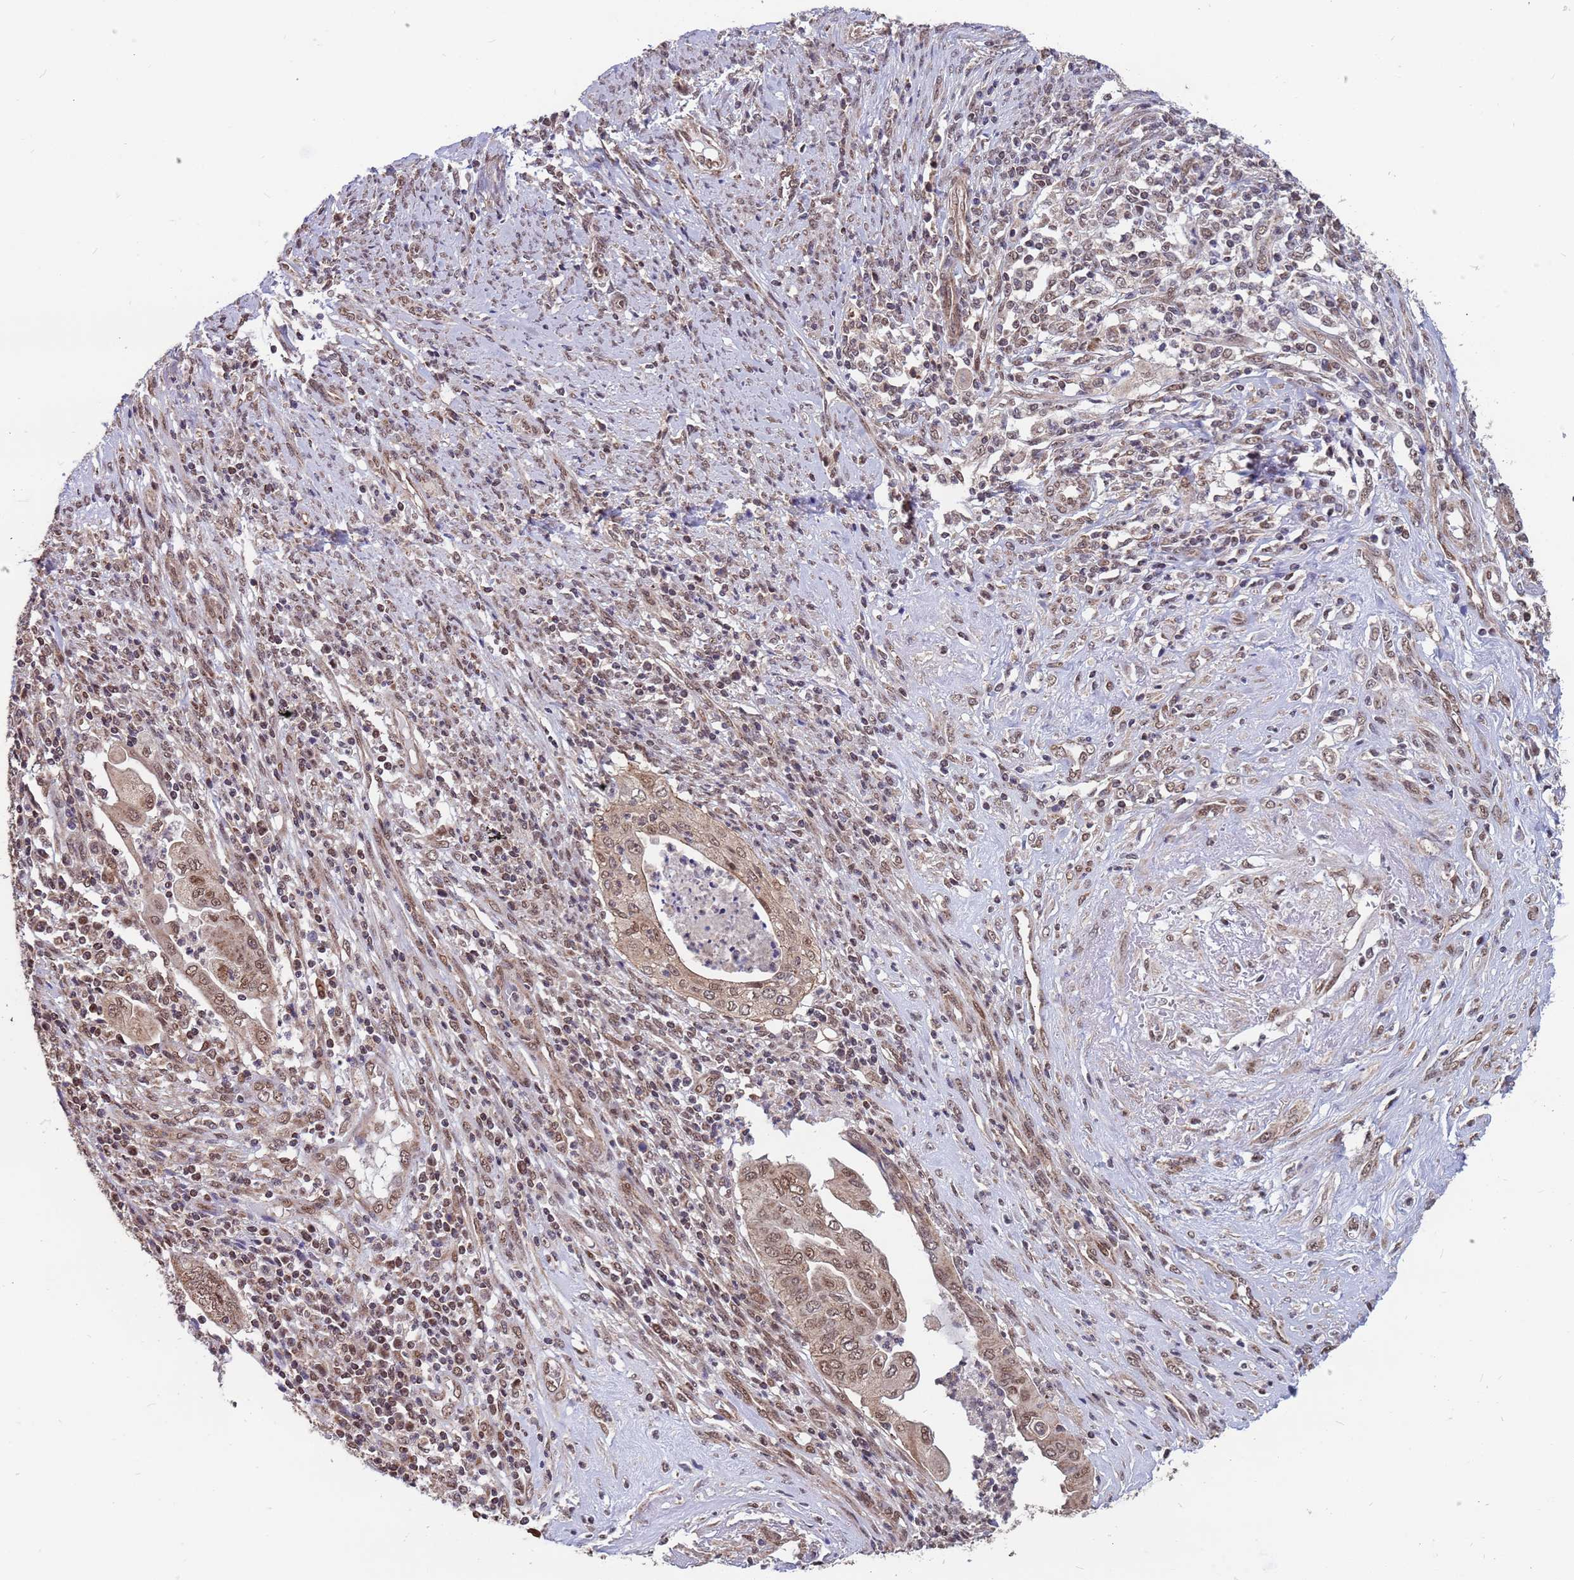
{"staining": {"intensity": "moderate", "quantity": "<25%", "location": "nuclear"}, "tissue": "endometrial cancer", "cell_type": "Tumor cells", "image_type": "cancer", "snomed": [{"axis": "morphology", "description": "Adenocarcinoma, NOS"}, {"axis": "topography", "description": "Uterus"}, {"axis": "topography", "description": "Endometrium"}], "caption": "Human endometrial adenocarcinoma stained with a protein marker displays moderate staining in tumor cells.", "gene": "DENND2B", "patient": {"sex": "female", "age": 70}}